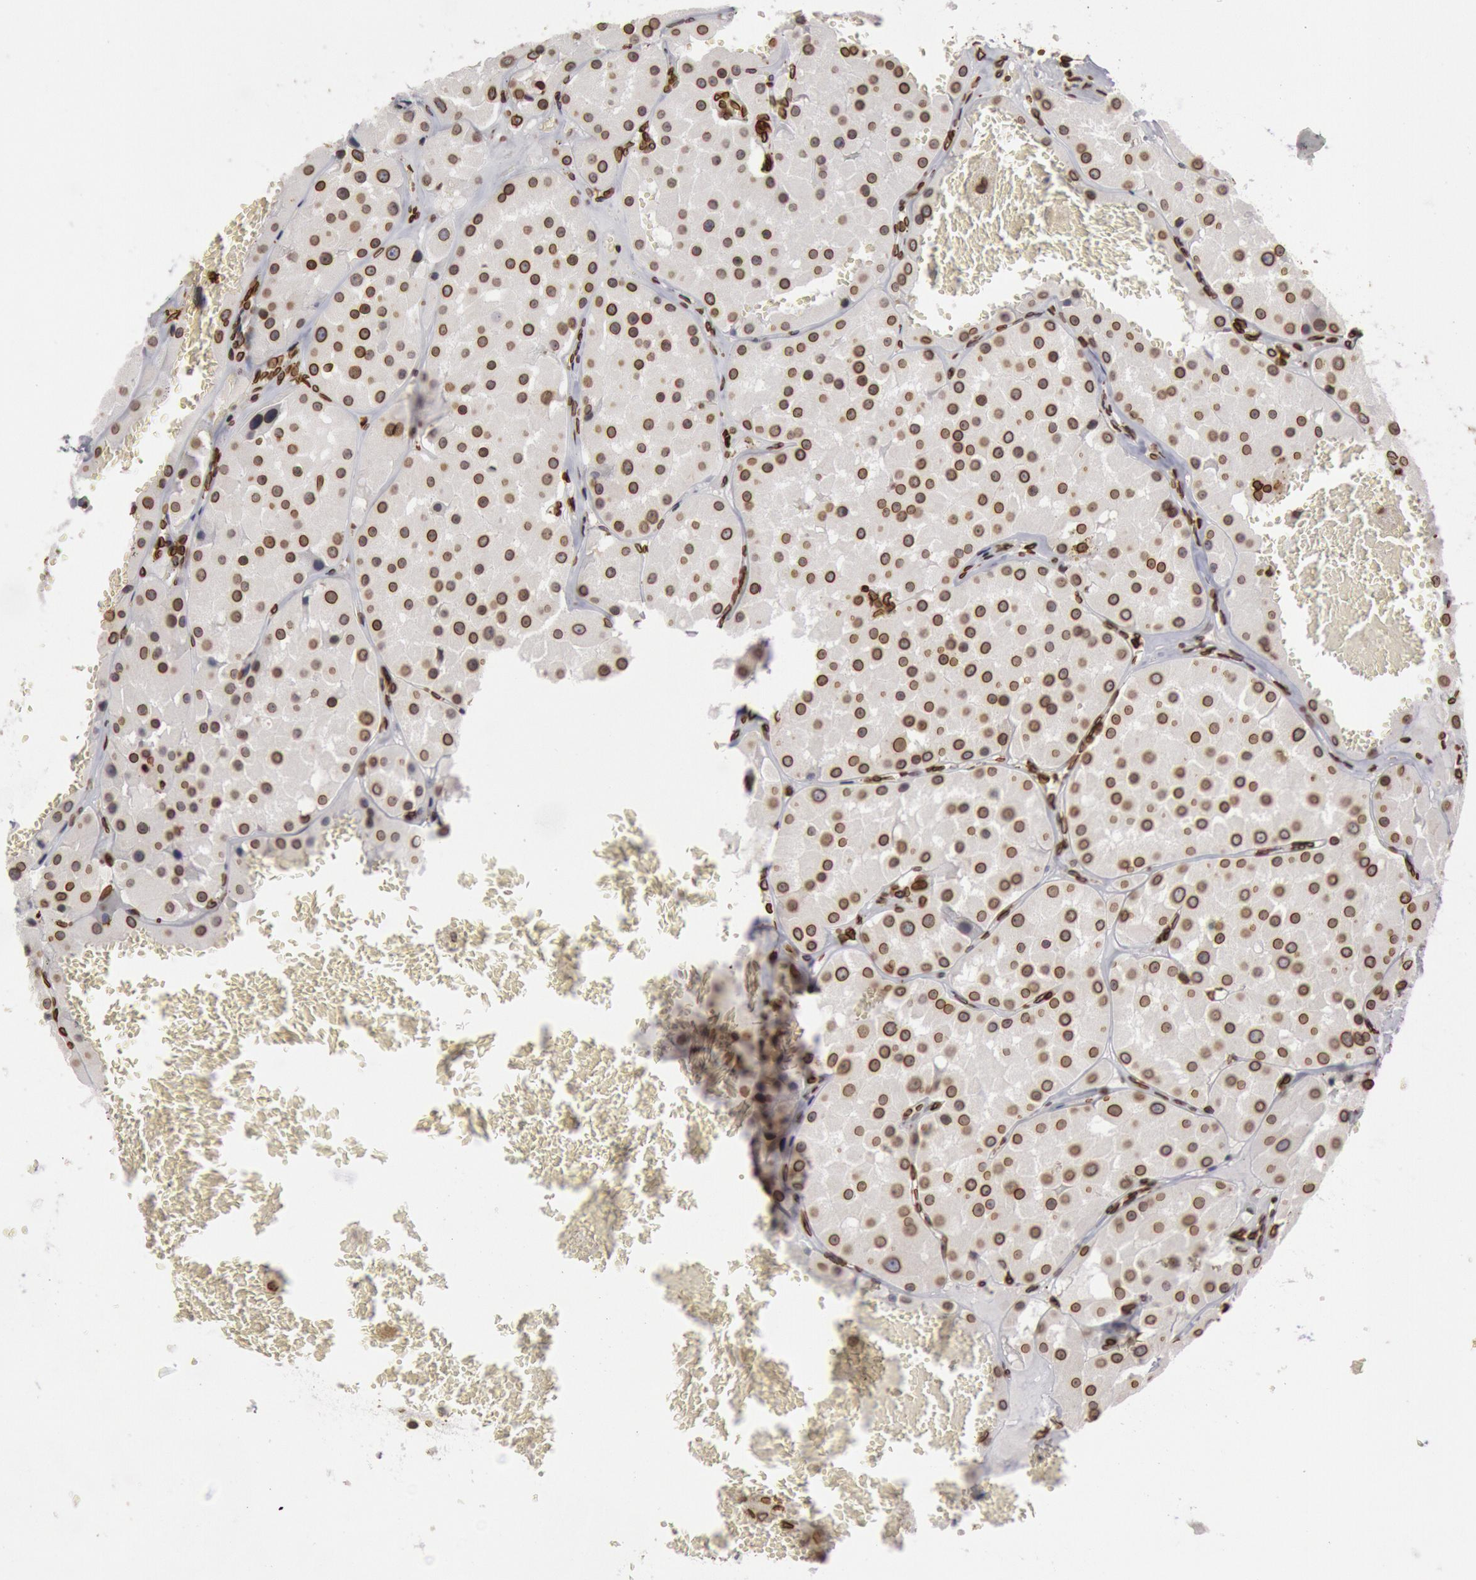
{"staining": {"intensity": "strong", "quantity": ">75%", "location": "cytoplasmic/membranous,nuclear"}, "tissue": "renal cancer", "cell_type": "Tumor cells", "image_type": "cancer", "snomed": [{"axis": "morphology", "description": "Adenocarcinoma, uncertain malignant potential"}, {"axis": "topography", "description": "Kidney"}], "caption": "A photomicrograph showing strong cytoplasmic/membranous and nuclear staining in about >75% of tumor cells in renal cancer (adenocarcinoma,  uncertain malignant potential), as visualized by brown immunohistochemical staining.", "gene": "SUN2", "patient": {"sex": "male", "age": 63}}